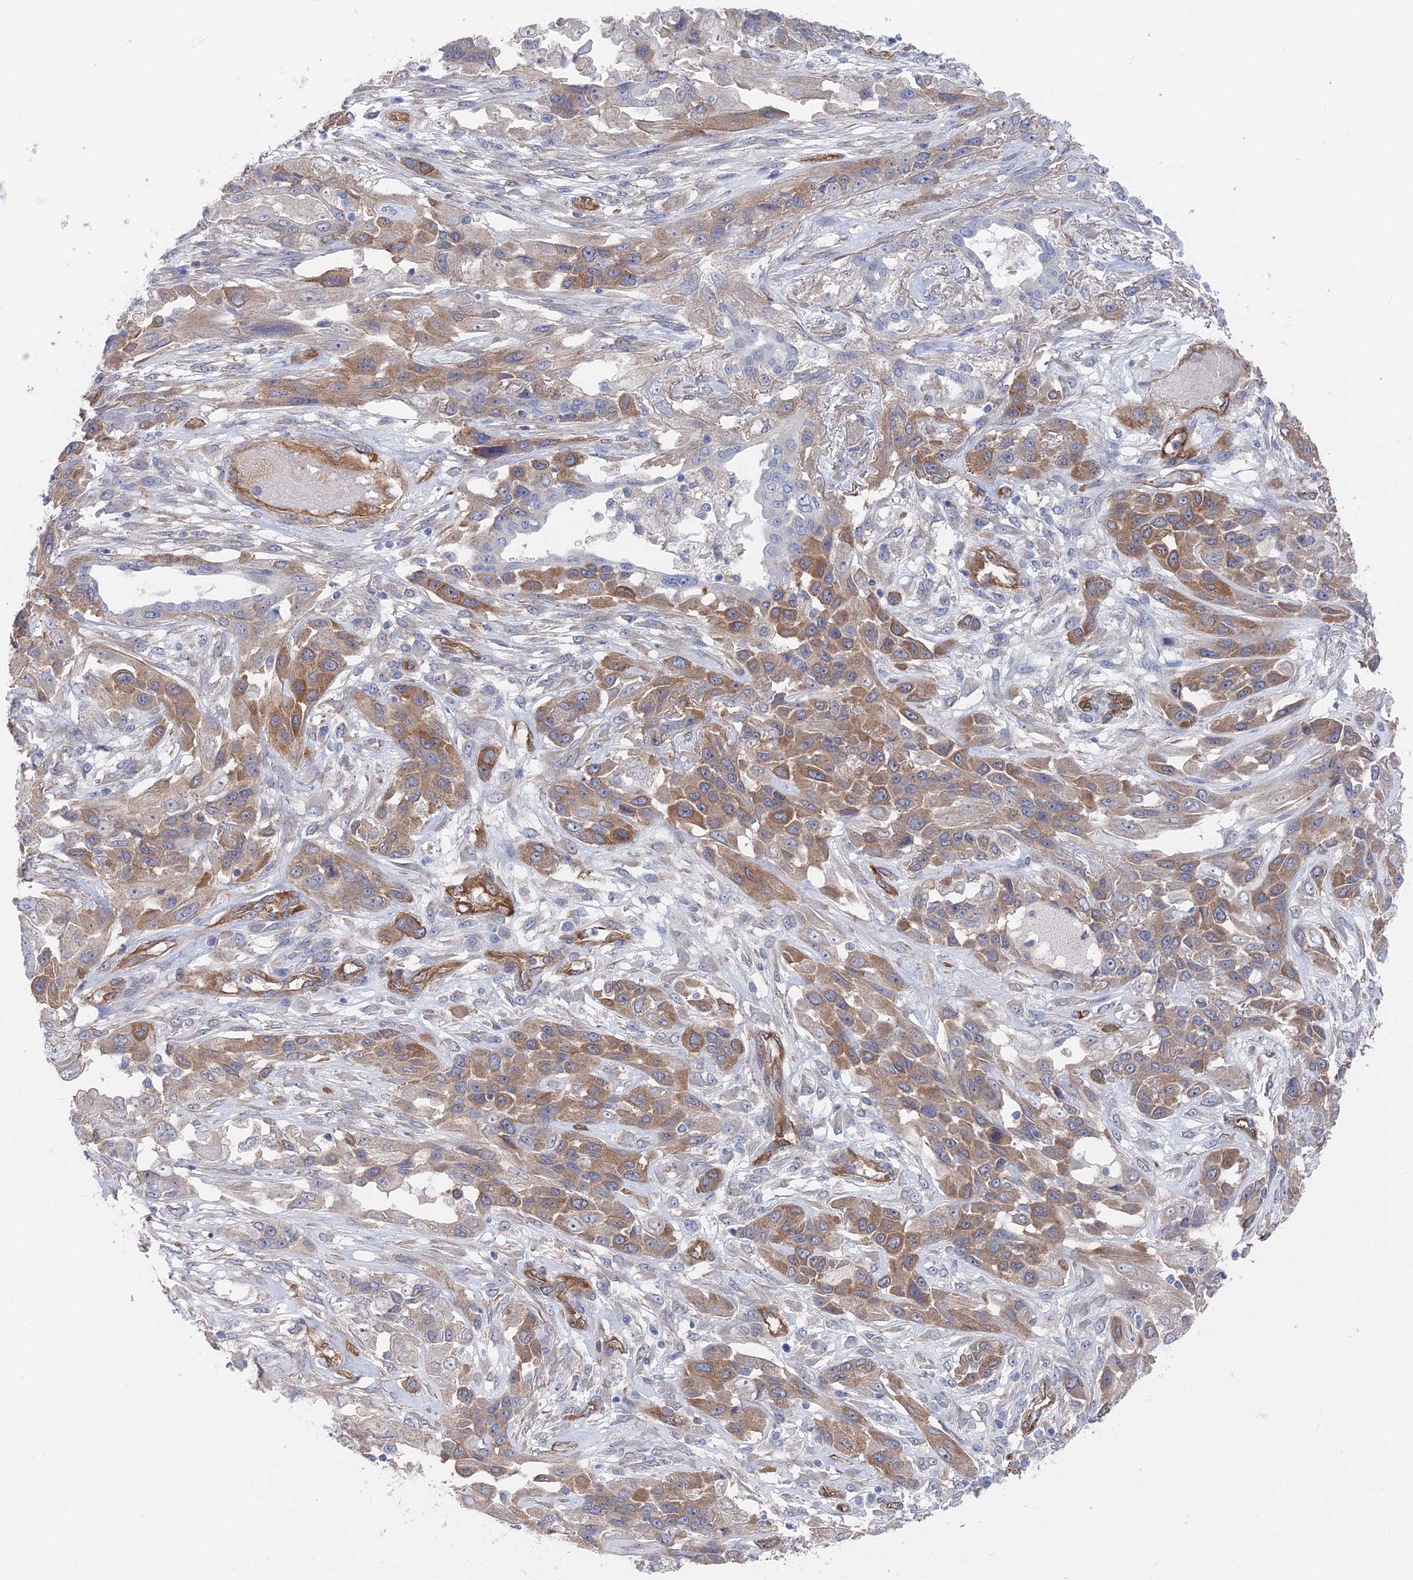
{"staining": {"intensity": "moderate", "quantity": ">75%", "location": "cytoplasmic/membranous"}, "tissue": "lung cancer", "cell_type": "Tumor cells", "image_type": "cancer", "snomed": [{"axis": "morphology", "description": "Squamous cell carcinoma, NOS"}, {"axis": "topography", "description": "Lung"}], "caption": "Brown immunohistochemical staining in human lung cancer (squamous cell carcinoma) demonstrates moderate cytoplasmic/membranous positivity in about >75% of tumor cells.", "gene": "ARAP3", "patient": {"sex": "female", "age": 70}}